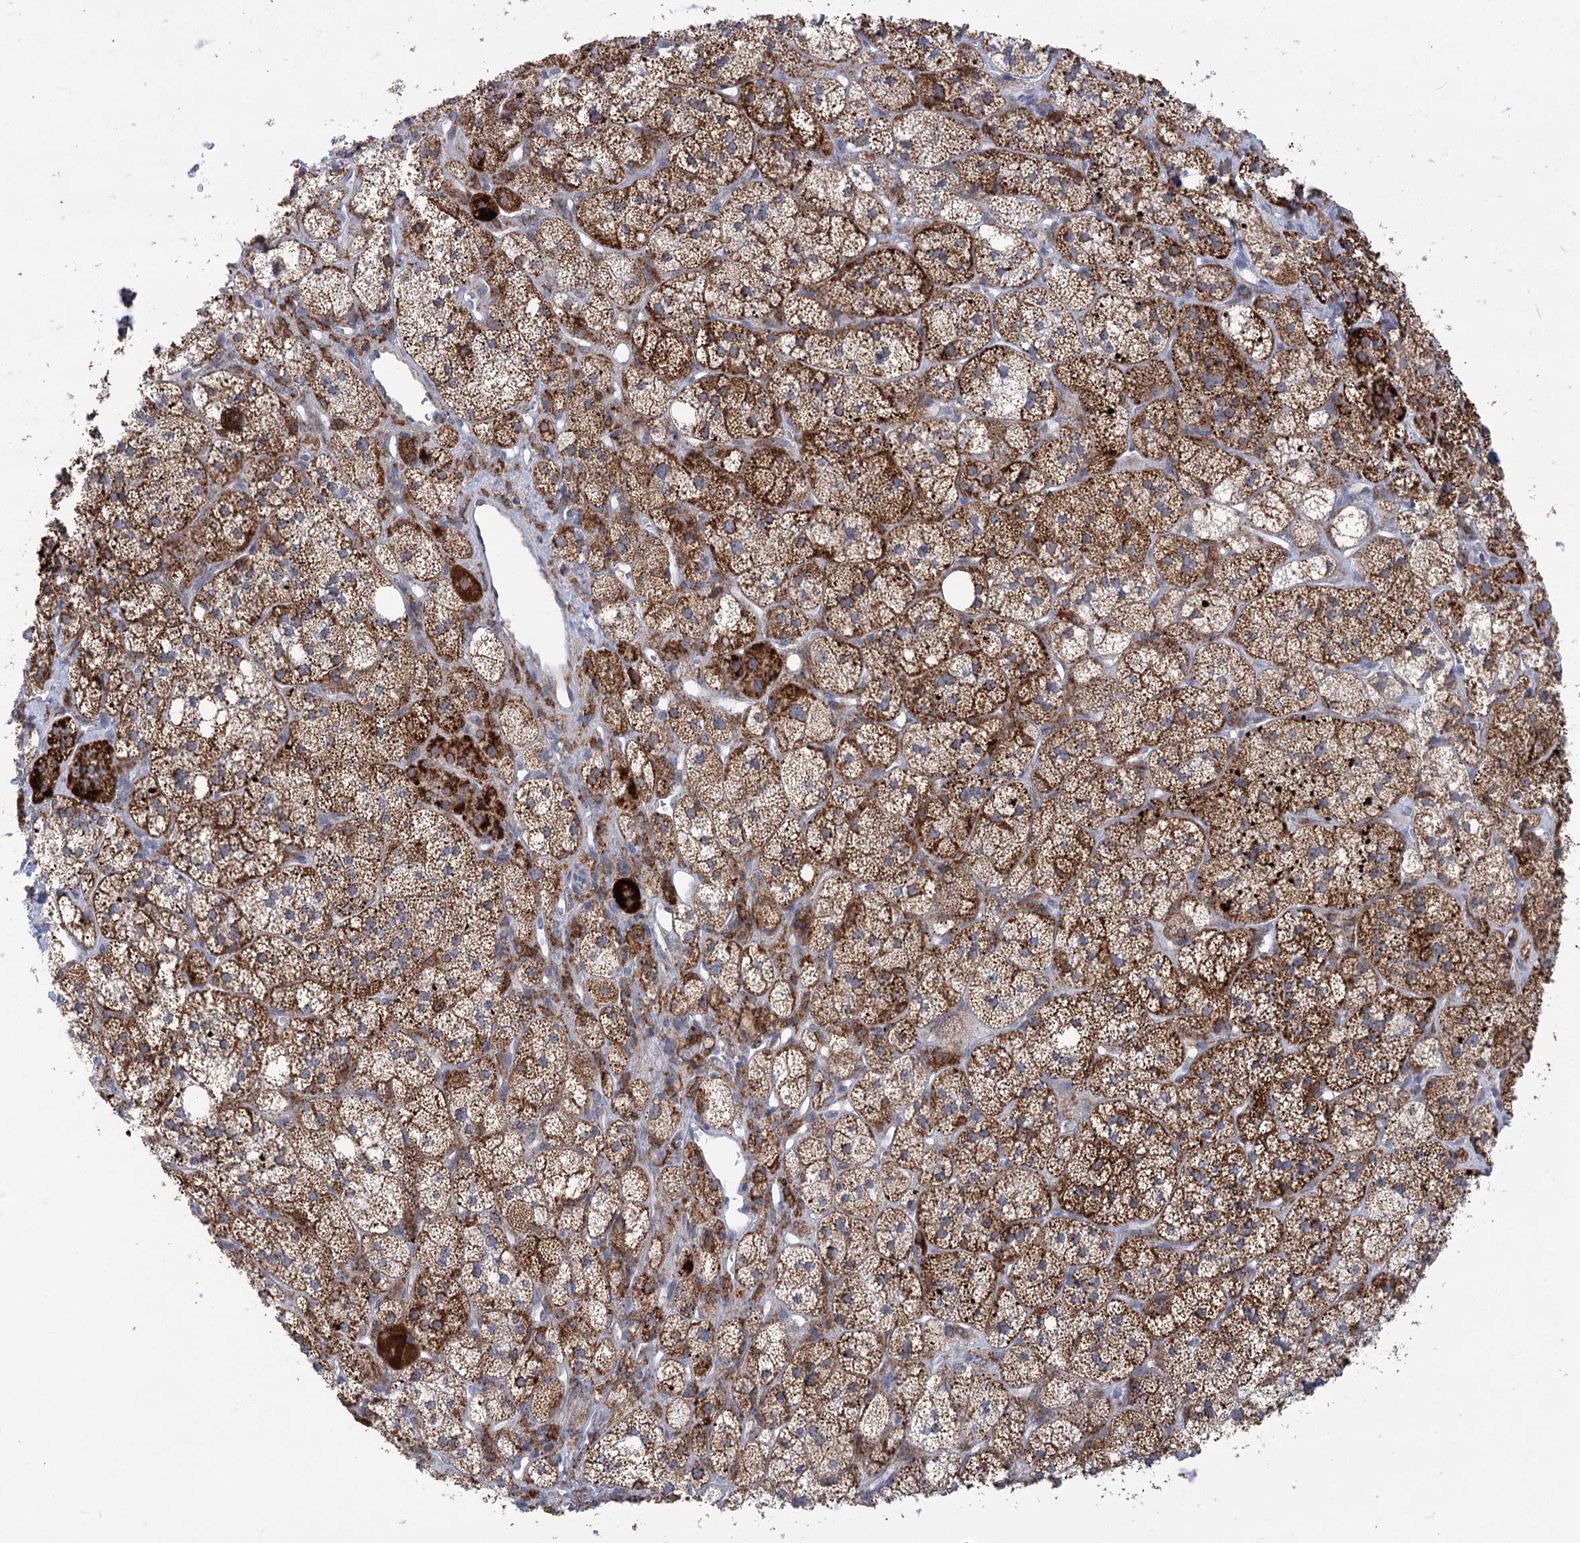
{"staining": {"intensity": "strong", "quantity": ">75%", "location": "cytoplasmic/membranous"}, "tissue": "adrenal gland", "cell_type": "Glandular cells", "image_type": "normal", "snomed": [{"axis": "morphology", "description": "Normal tissue, NOS"}, {"axis": "topography", "description": "Adrenal gland"}], "caption": "IHC (DAB) staining of unremarkable adrenal gland demonstrates strong cytoplasmic/membranous protein expression in about >75% of glandular cells. The staining was performed using DAB to visualize the protein expression in brown, while the nuclei were stained in blue with hematoxylin (Magnification: 20x).", "gene": "TAS1R1", "patient": {"sex": "male", "age": 61}}